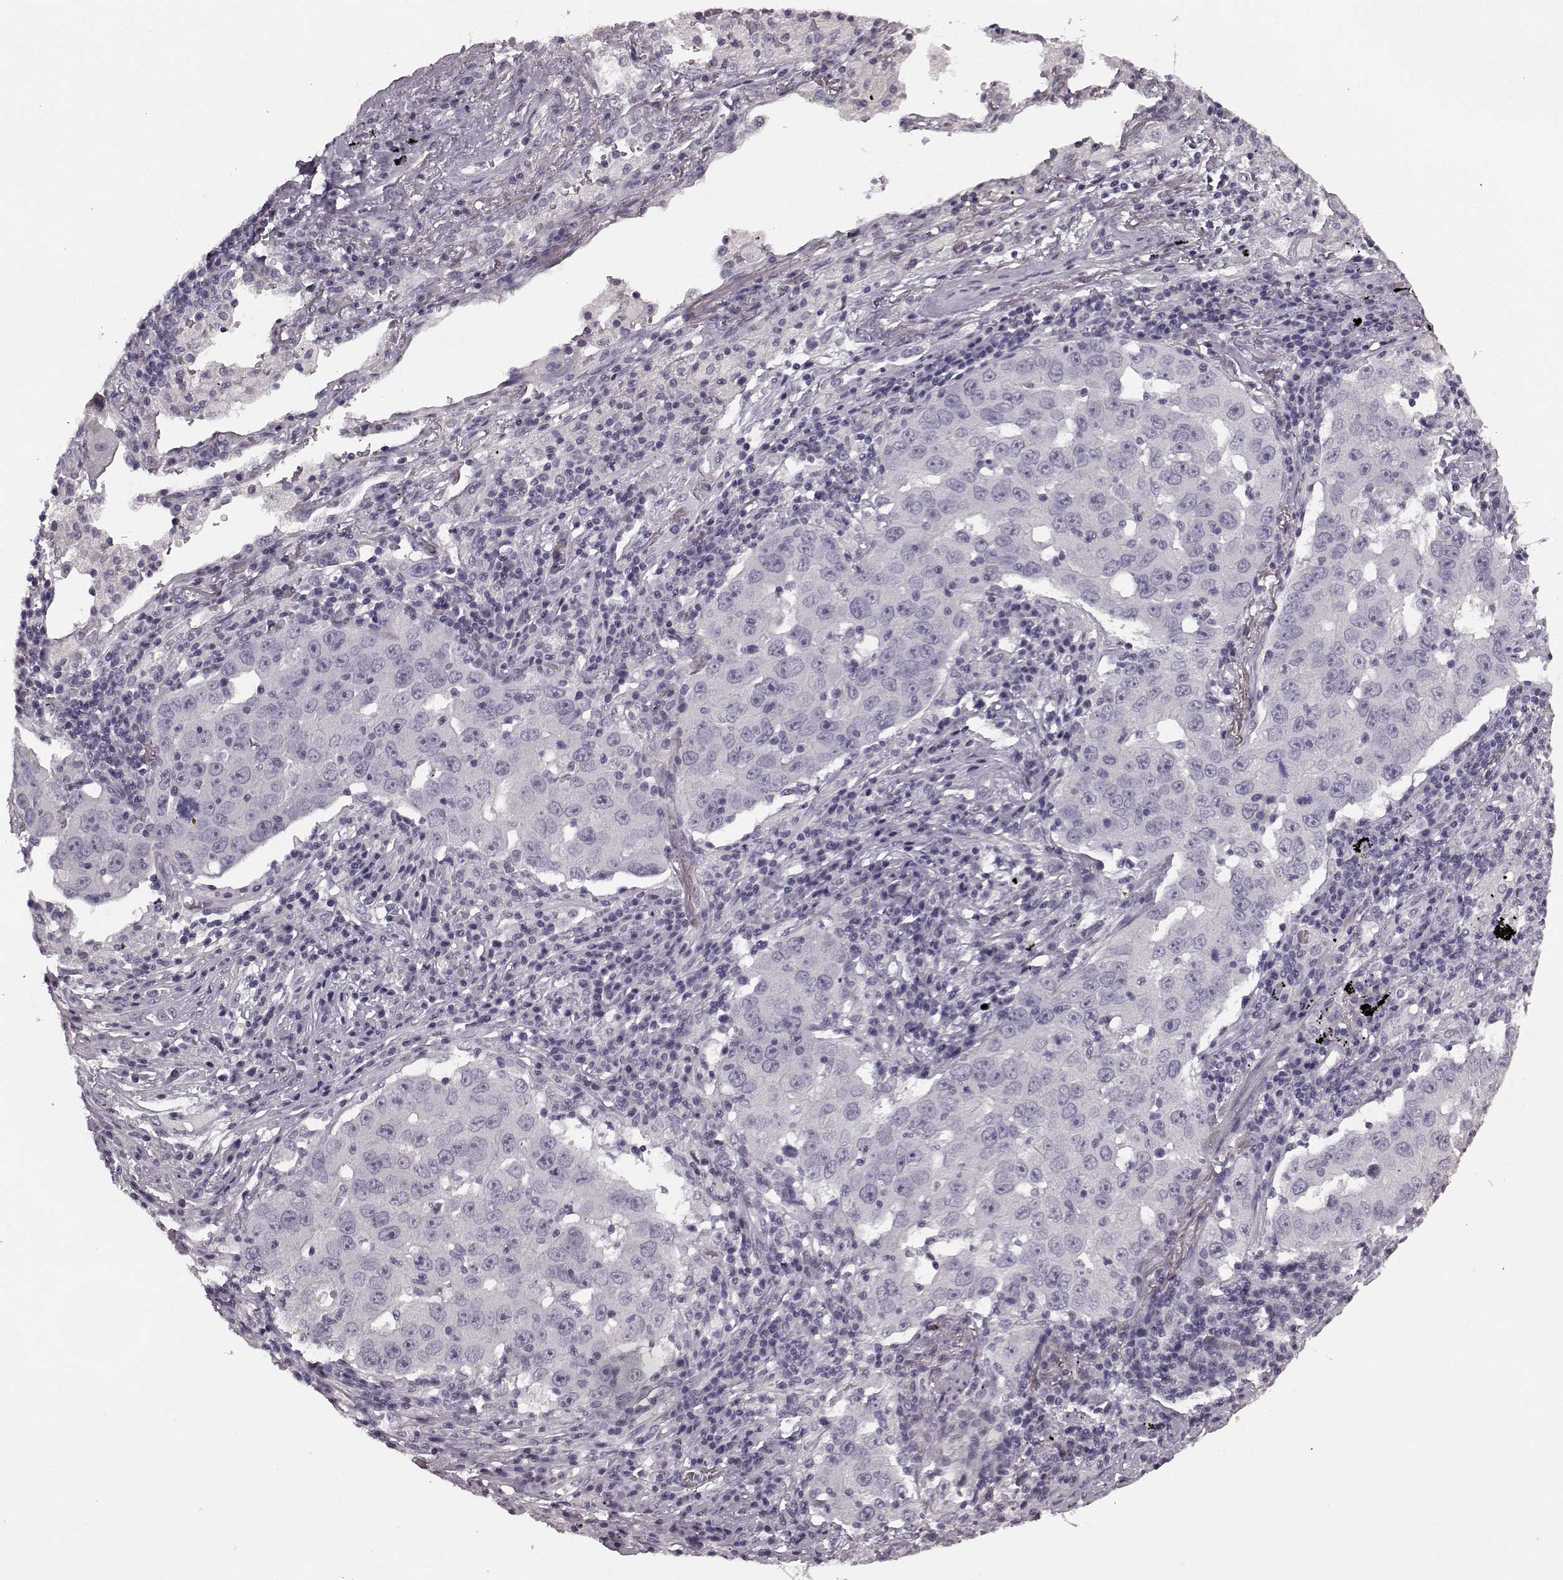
{"staining": {"intensity": "negative", "quantity": "none", "location": "none"}, "tissue": "lung cancer", "cell_type": "Tumor cells", "image_type": "cancer", "snomed": [{"axis": "morphology", "description": "Adenocarcinoma, NOS"}, {"axis": "topography", "description": "Lung"}], "caption": "DAB immunohistochemical staining of adenocarcinoma (lung) reveals no significant expression in tumor cells.", "gene": "RIT2", "patient": {"sex": "male", "age": 73}}